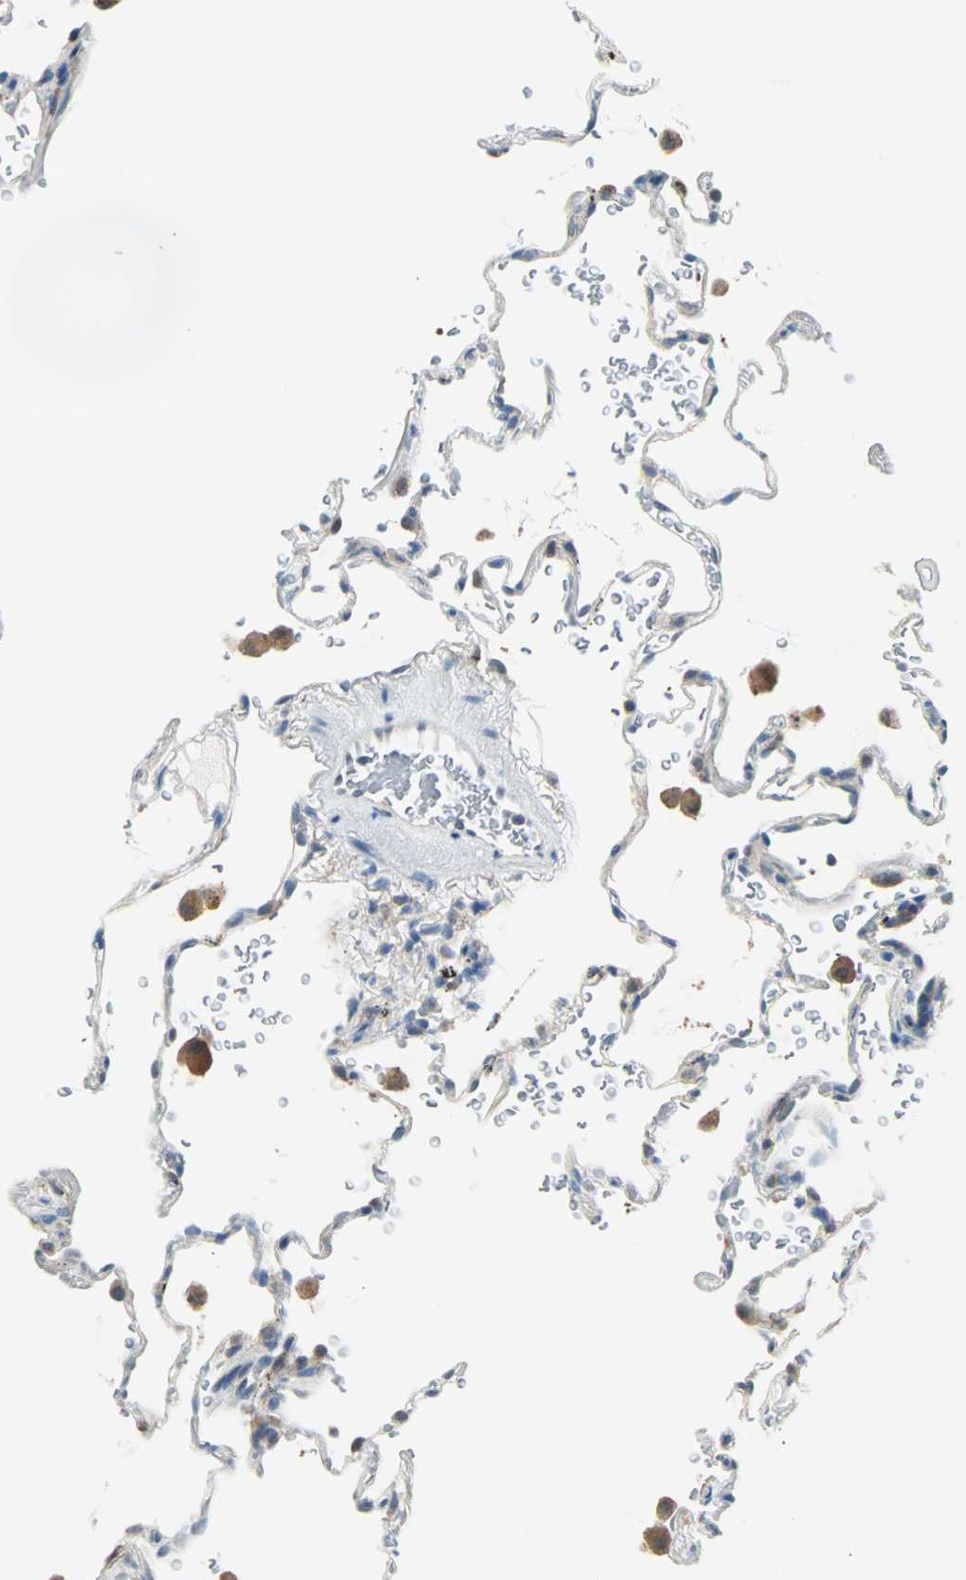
{"staining": {"intensity": "negative", "quantity": "none", "location": "none"}, "tissue": "lung", "cell_type": "Alveolar cells", "image_type": "normal", "snomed": [{"axis": "morphology", "description": "Normal tissue, NOS"}, {"axis": "morphology", "description": "Inflammation, NOS"}, {"axis": "topography", "description": "Lung"}], "caption": "Immunohistochemical staining of benign lung demonstrates no significant positivity in alveolar cells. (IHC, brightfield microscopy, high magnification).", "gene": "SMIM8", "patient": {"sex": "male", "age": 69}}